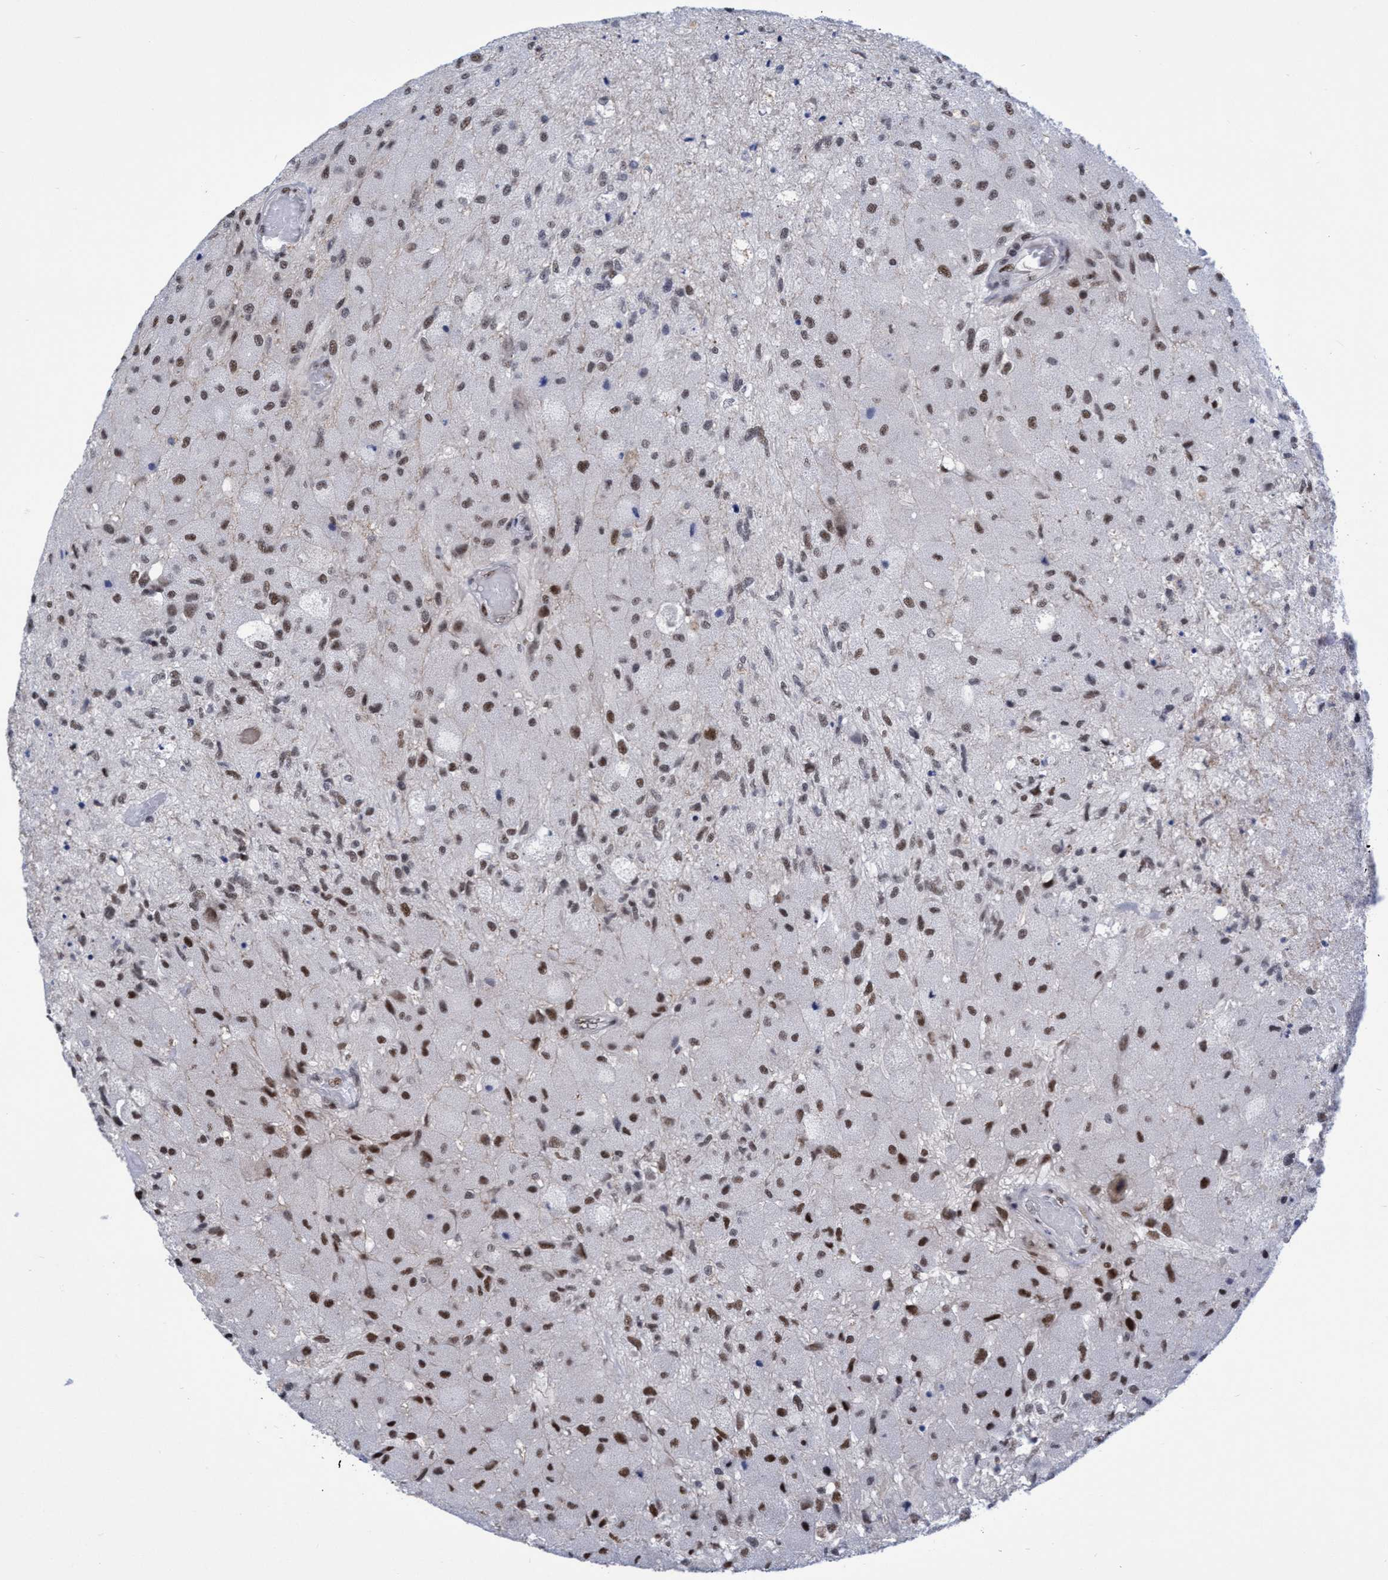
{"staining": {"intensity": "moderate", "quantity": "25%-75%", "location": "nuclear"}, "tissue": "glioma", "cell_type": "Tumor cells", "image_type": "cancer", "snomed": [{"axis": "morphology", "description": "Normal tissue, NOS"}, {"axis": "morphology", "description": "Glioma, malignant, High grade"}, {"axis": "topography", "description": "Cerebral cortex"}], "caption": "Immunohistochemical staining of human malignant glioma (high-grade) shows moderate nuclear protein expression in approximately 25%-75% of tumor cells.", "gene": "C9orf78", "patient": {"sex": "male", "age": 77}}